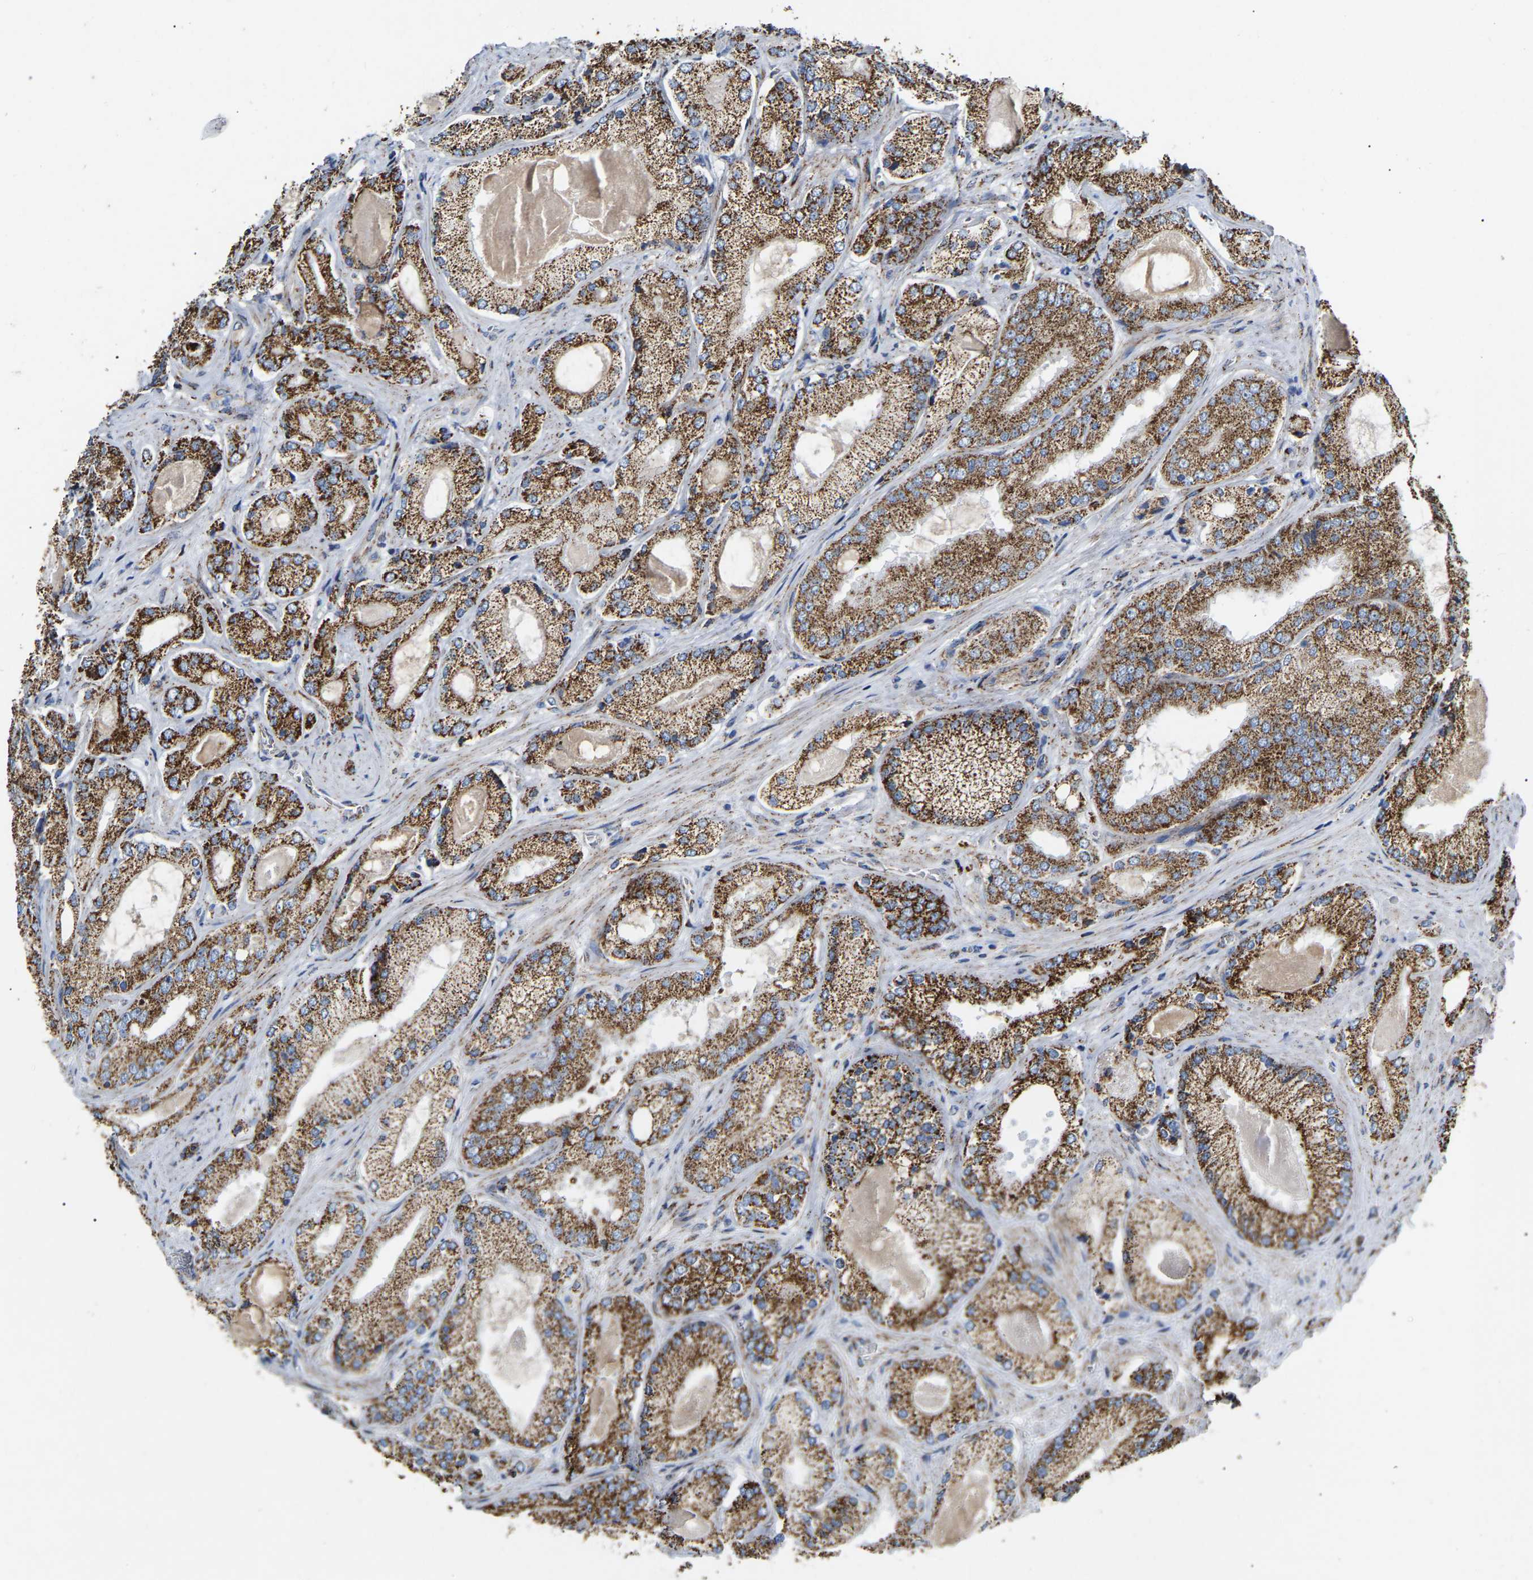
{"staining": {"intensity": "moderate", "quantity": ">75%", "location": "cytoplasmic/membranous"}, "tissue": "prostate cancer", "cell_type": "Tumor cells", "image_type": "cancer", "snomed": [{"axis": "morphology", "description": "Adenocarcinoma, Low grade"}, {"axis": "topography", "description": "Prostate"}], "caption": "Tumor cells exhibit medium levels of moderate cytoplasmic/membranous positivity in approximately >75% of cells in human prostate cancer (adenocarcinoma (low-grade)).", "gene": "HIBADH", "patient": {"sex": "male", "age": 65}}